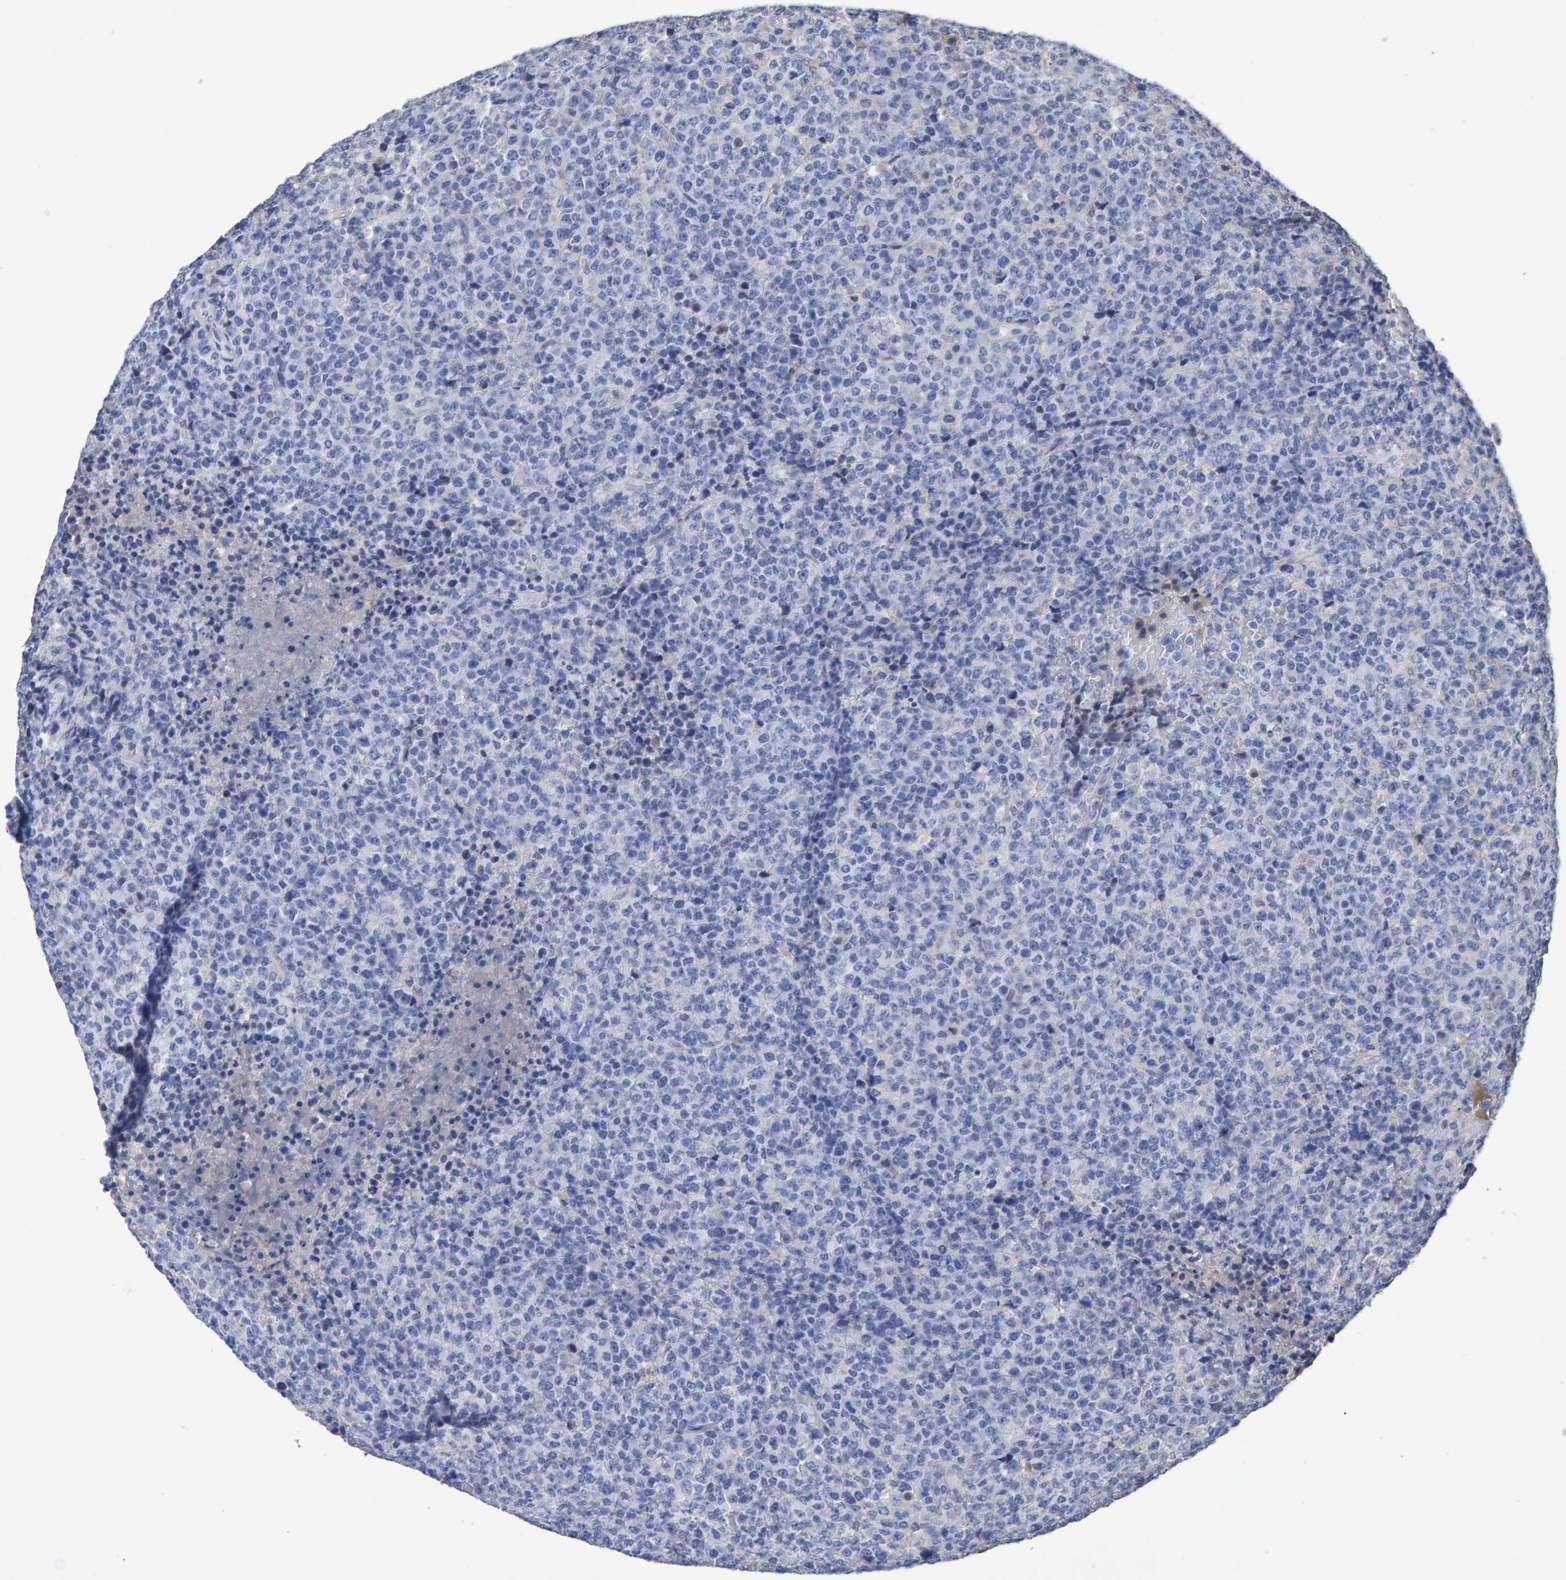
{"staining": {"intensity": "negative", "quantity": "none", "location": "none"}, "tissue": "lymphoma", "cell_type": "Tumor cells", "image_type": "cancer", "snomed": [{"axis": "morphology", "description": "Malignant lymphoma, non-Hodgkin's type, High grade"}, {"axis": "topography", "description": "Lymph node"}], "caption": "High magnification brightfield microscopy of lymphoma stained with DAB (brown) and counterstained with hematoxylin (blue): tumor cells show no significant staining. (Stains: DAB IHC with hematoxylin counter stain, Microscopy: brightfield microscopy at high magnification).", "gene": "HEMGN", "patient": {"sex": "male", "age": 13}}